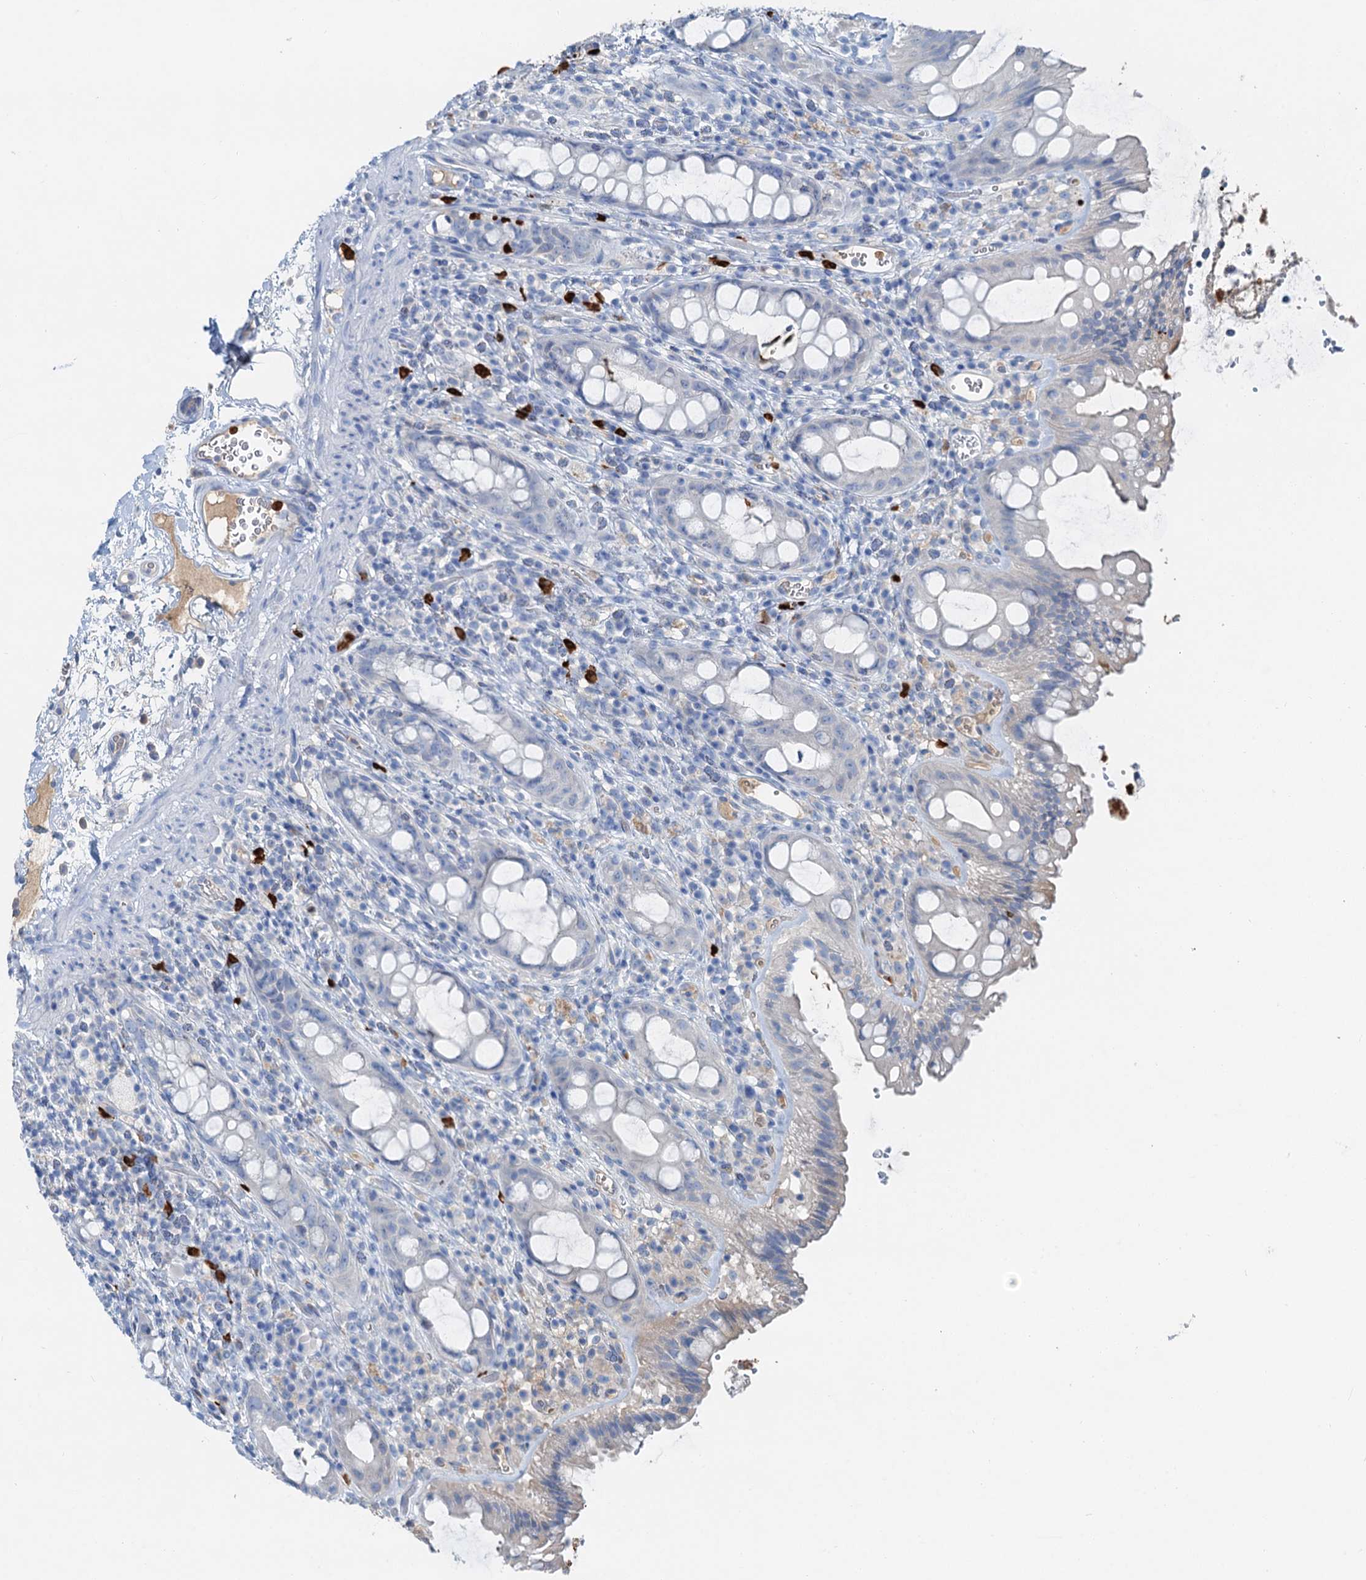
{"staining": {"intensity": "negative", "quantity": "none", "location": "none"}, "tissue": "rectum", "cell_type": "Glandular cells", "image_type": "normal", "snomed": [{"axis": "morphology", "description": "Normal tissue, NOS"}, {"axis": "topography", "description": "Rectum"}], "caption": "This histopathology image is of unremarkable rectum stained with immunohistochemistry (IHC) to label a protein in brown with the nuclei are counter-stained blue. There is no expression in glandular cells.", "gene": "OTOA", "patient": {"sex": "female", "age": 57}}